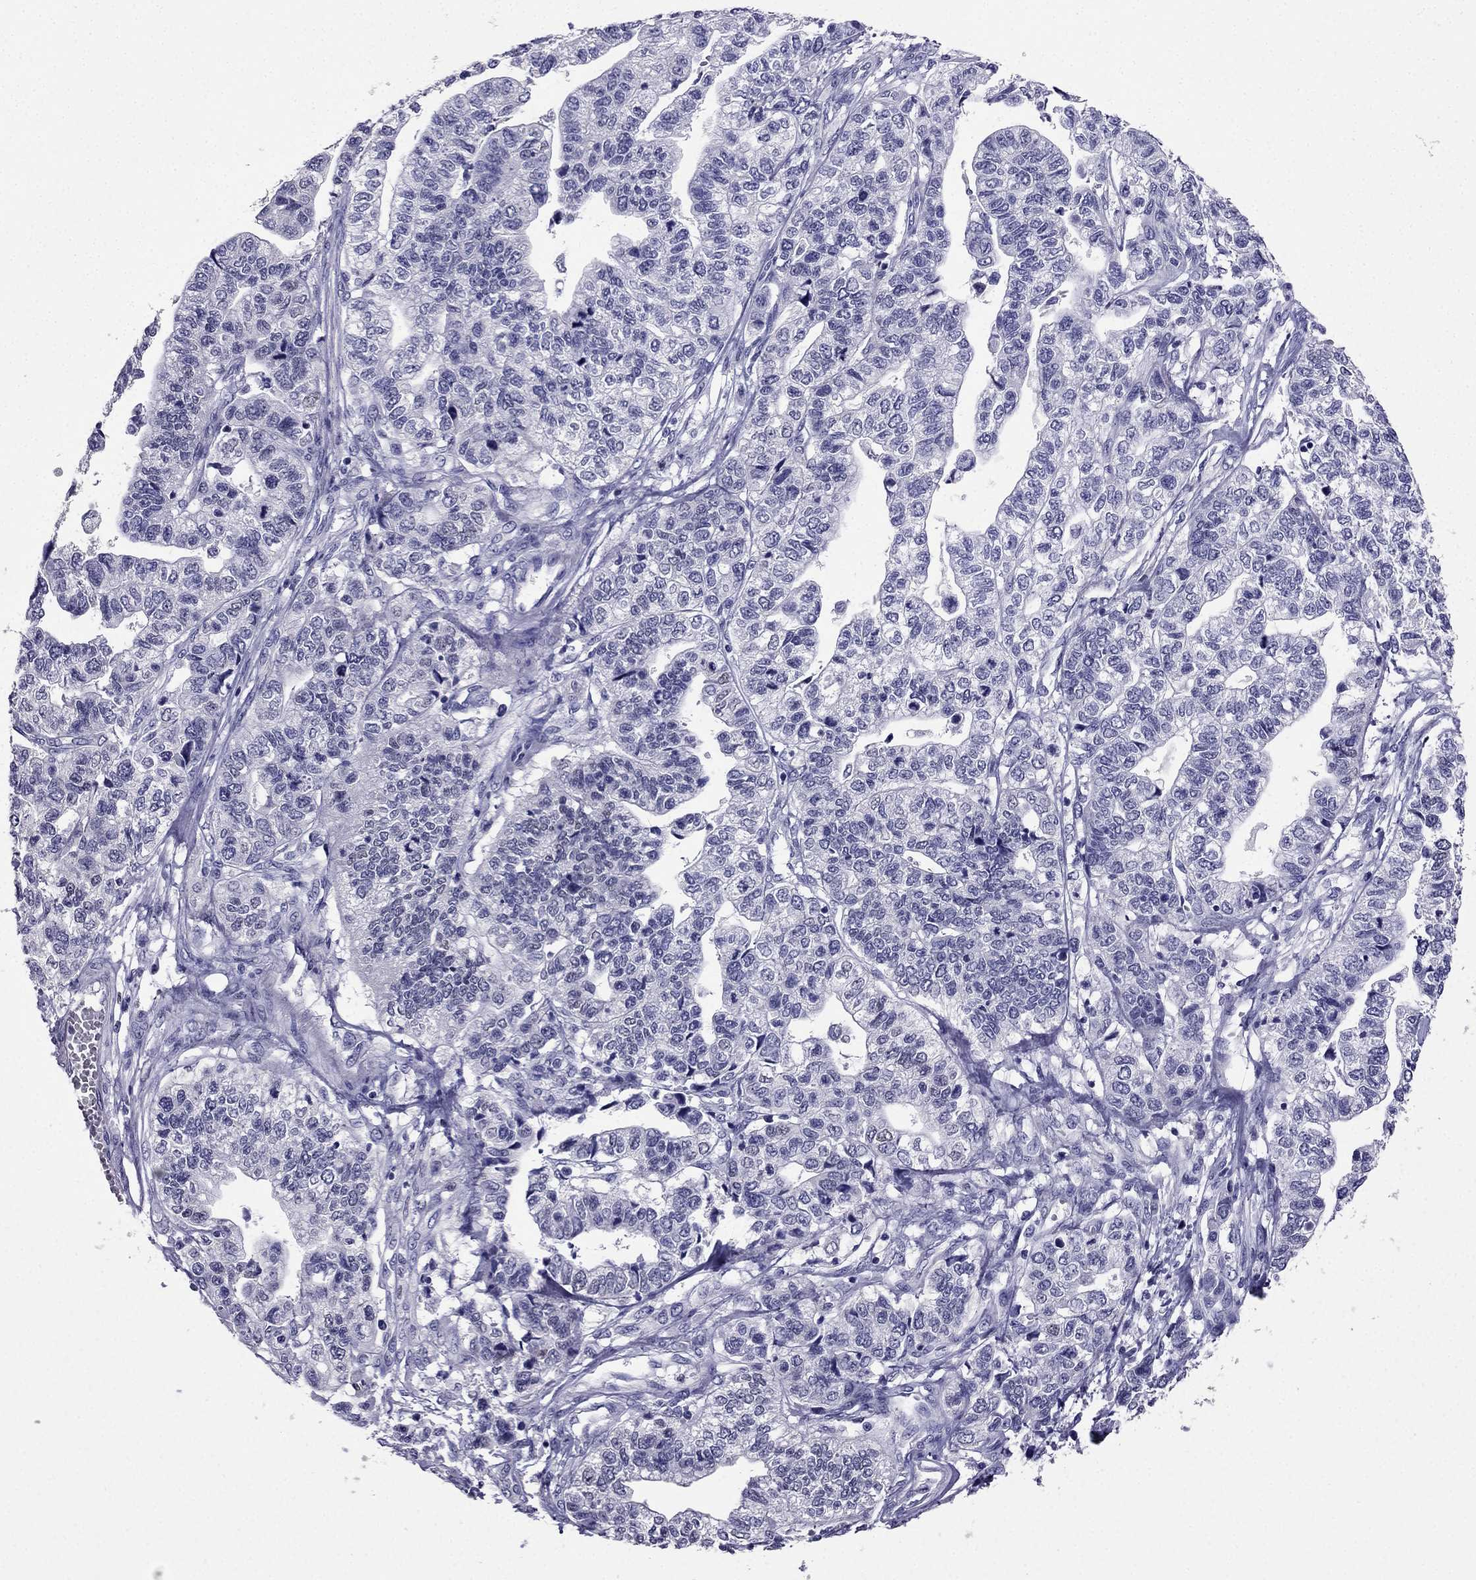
{"staining": {"intensity": "negative", "quantity": "none", "location": "none"}, "tissue": "stomach cancer", "cell_type": "Tumor cells", "image_type": "cancer", "snomed": [{"axis": "morphology", "description": "Adenocarcinoma, NOS"}, {"axis": "topography", "description": "Stomach, upper"}], "caption": "An immunohistochemistry (IHC) histopathology image of stomach cancer is shown. There is no staining in tumor cells of stomach cancer.", "gene": "ARID3A", "patient": {"sex": "female", "age": 67}}